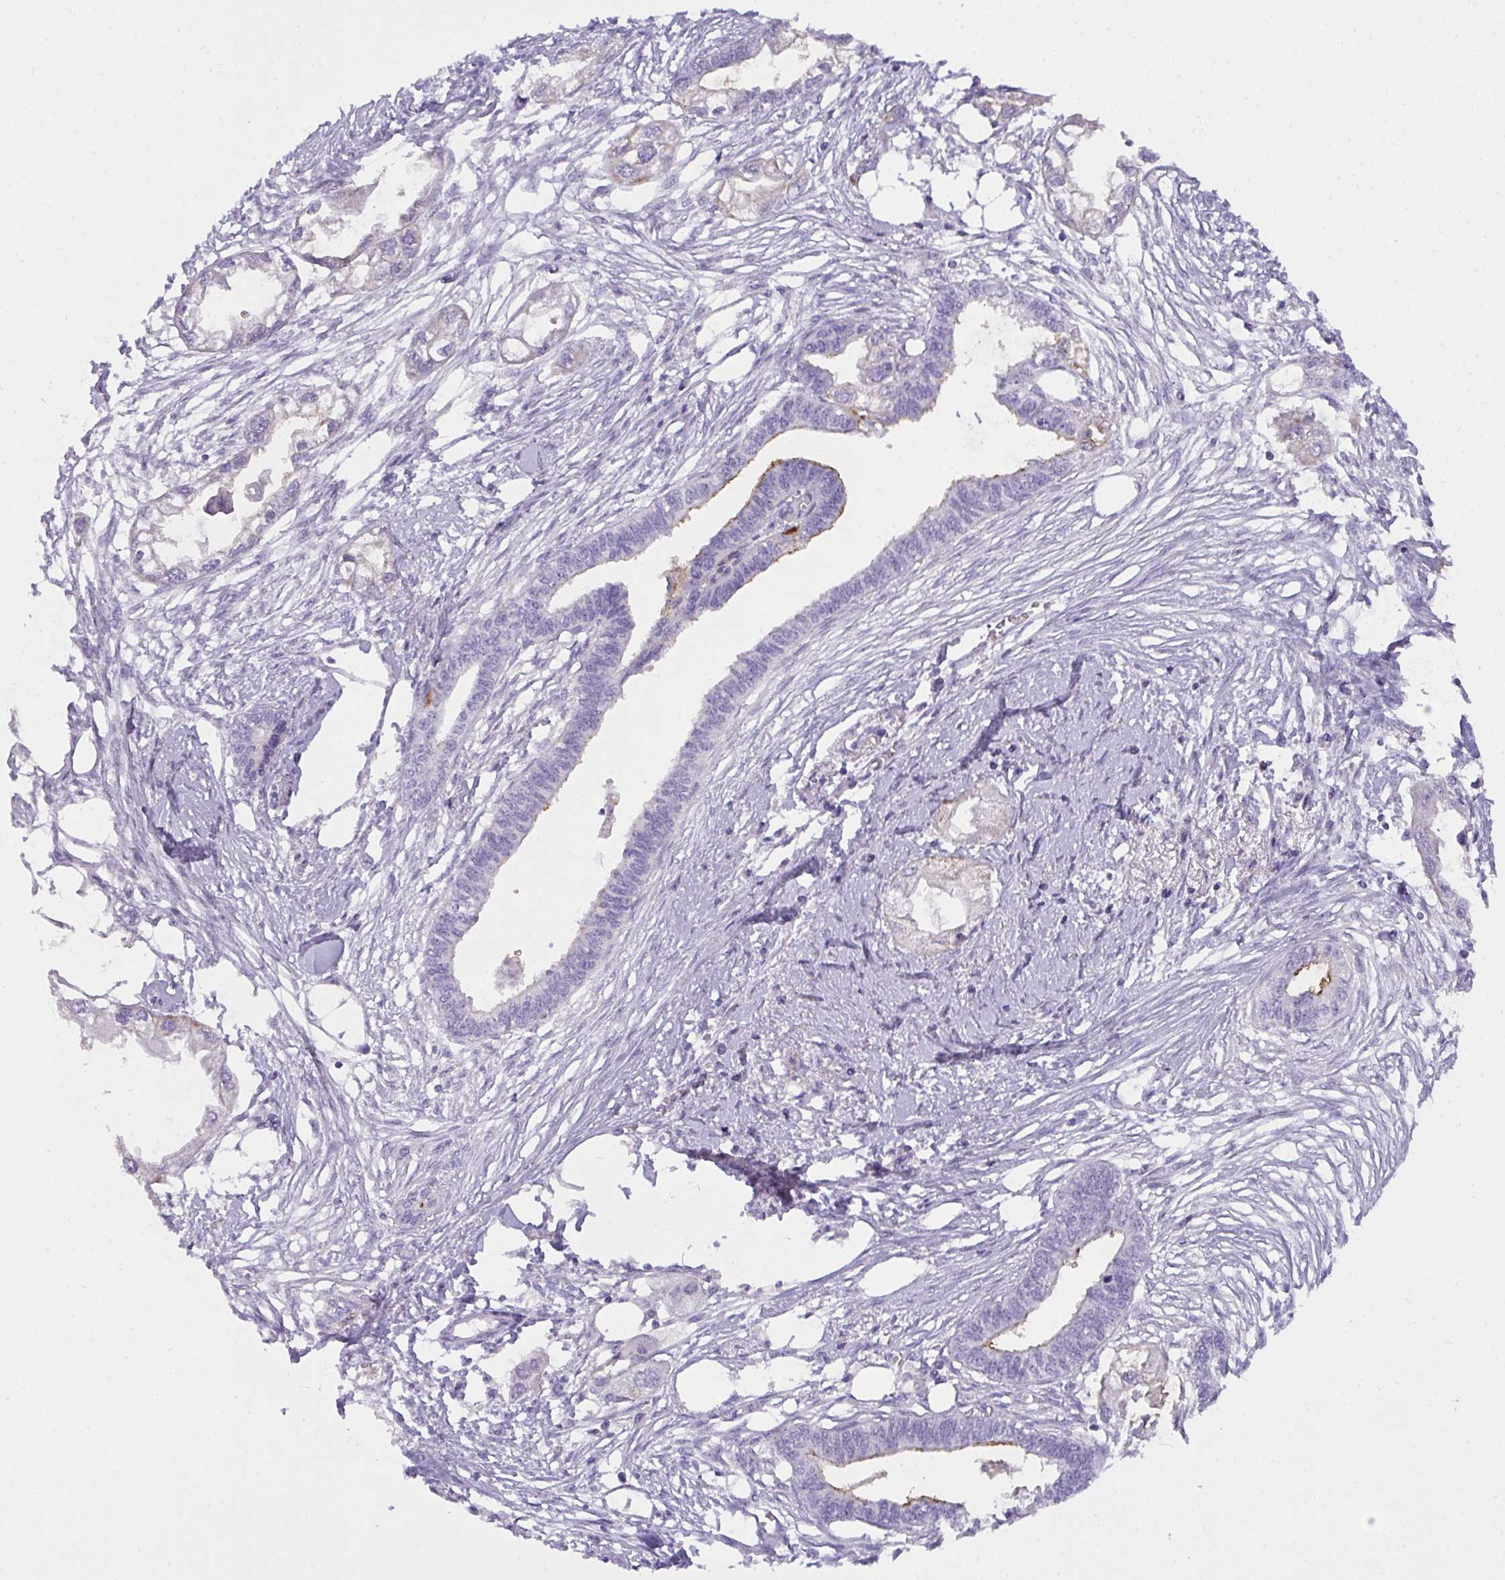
{"staining": {"intensity": "weak", "quantity": "<25%", "location": "cytoplasmic/membranous"}, "tissue": "endometrial cancer", "cell_type": "Tumor cells", "image_type": "cancer", "snomed": [{"axis": "morphology", "description": "Adenocarcinoma, NOS"}, {"axis": "morphology", "description": "Adenocarcinoma, metastatic, NOS"}, {"axis": "topography", "description": "Adipose tissue"}, {"axis": "topography", "description": "Endometrium"}], "caption": "Tumor cells show no significant protein expression in metastatic adenocarcinoma (endometrial).", "gene": "SEMA6B", "patient": {"sex": "female", "age": 67}}